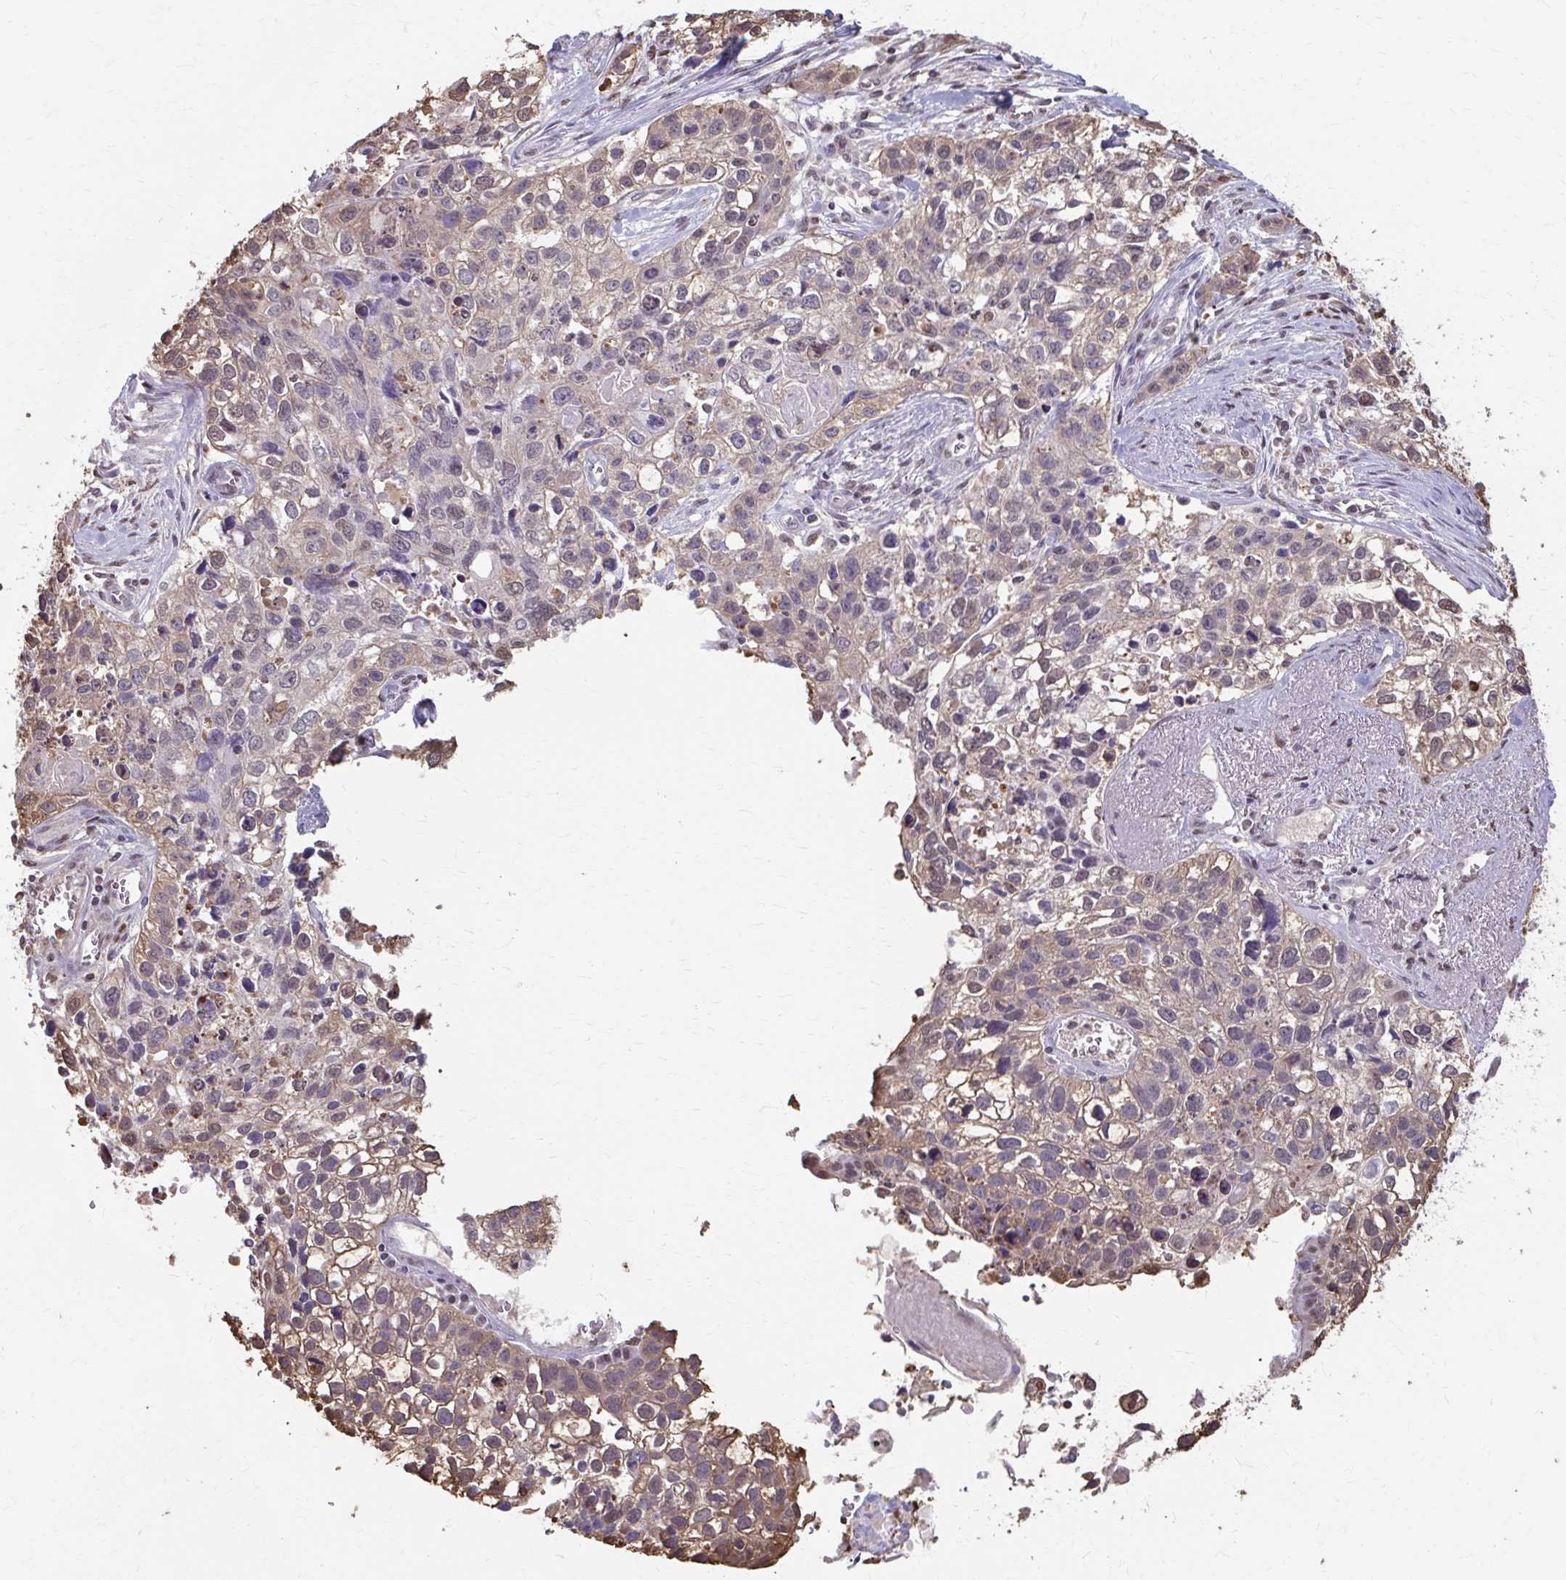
{"staining": {"intensity": "weak", "quantity": "25%-75%", "location": "cytoplasmic/membranous"}, "tissue": "lung cancer", "cell_type": "Tumor cells", "image_type": "cancer", "snomed": [{"axis": "morphology", "description": "Squamous cell carcinoma, NOS"}, {"axis": "topography", "description": "Lung"}], "caption": "This micrograph exhibits lung squamous cell carcinoma stained with immunohistochemistry (IHC) to label a protein in brown. The cytoplasmic/membranous of tumor cells show weak positivity for the protein. Nuclei are counter-stained blue.", "gene": "ING4", "patient": {"sex": "male", "age": 74}}